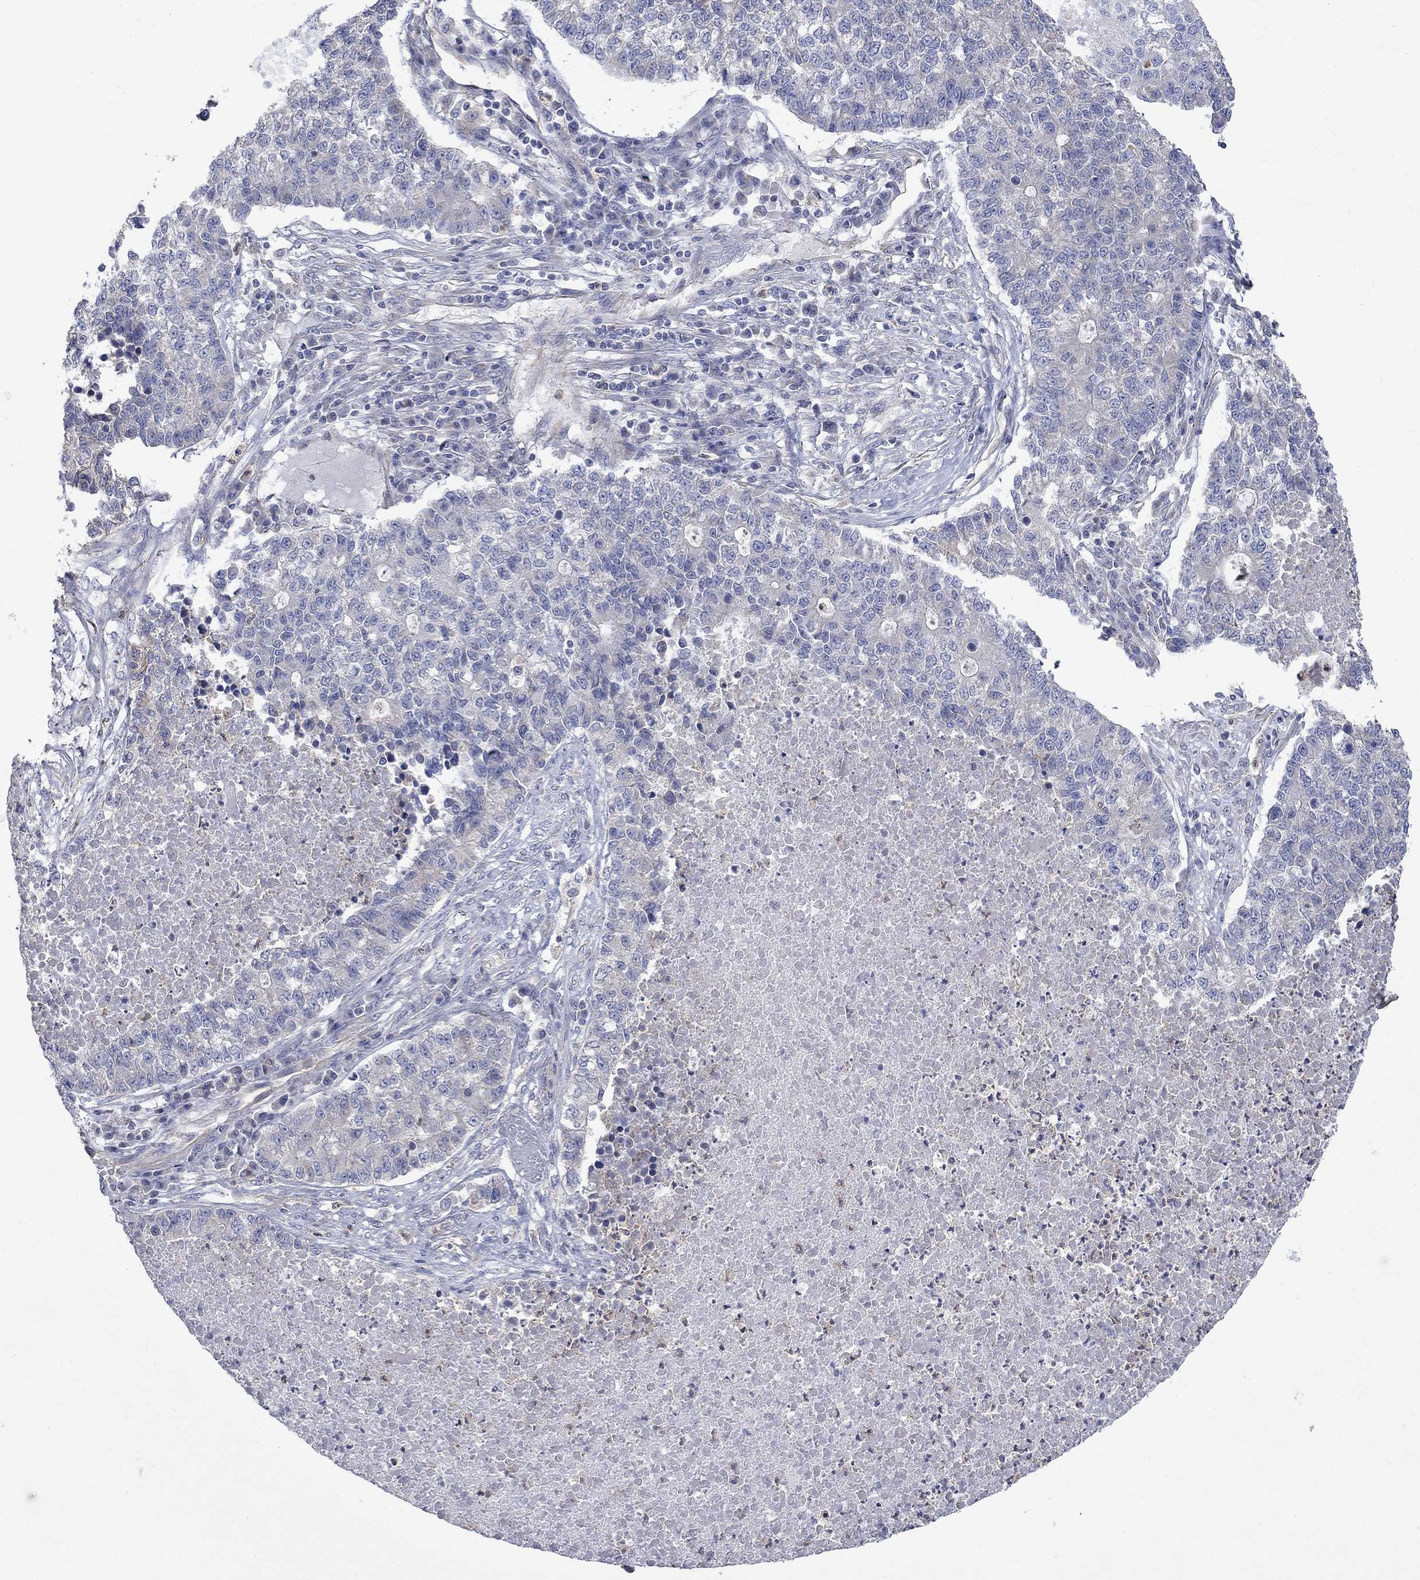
{"staining": {"intensity": "negative", "quantity": "none", "location": "none"}, "tissue": "lung cancer", "cell_type": "Tumor cells", "image_type": "cancer", "snomed": [{"axis": "morphology", "description": "Adenocarcinoma, NOS"}, {"axis": "topography", "description": "Lung"}], "caption": "A histopathology image of lung cancer stained for a protein displays no brown staining in tumor cells. (Stains: DAB (3,3'-diaminobenzidine) IHC with hematoxylin counter stain, Microscopy: brightfield microscopy at high magnification).", "gene": "CAMKK2", "patient": {"sex": "male", "age": 57}}